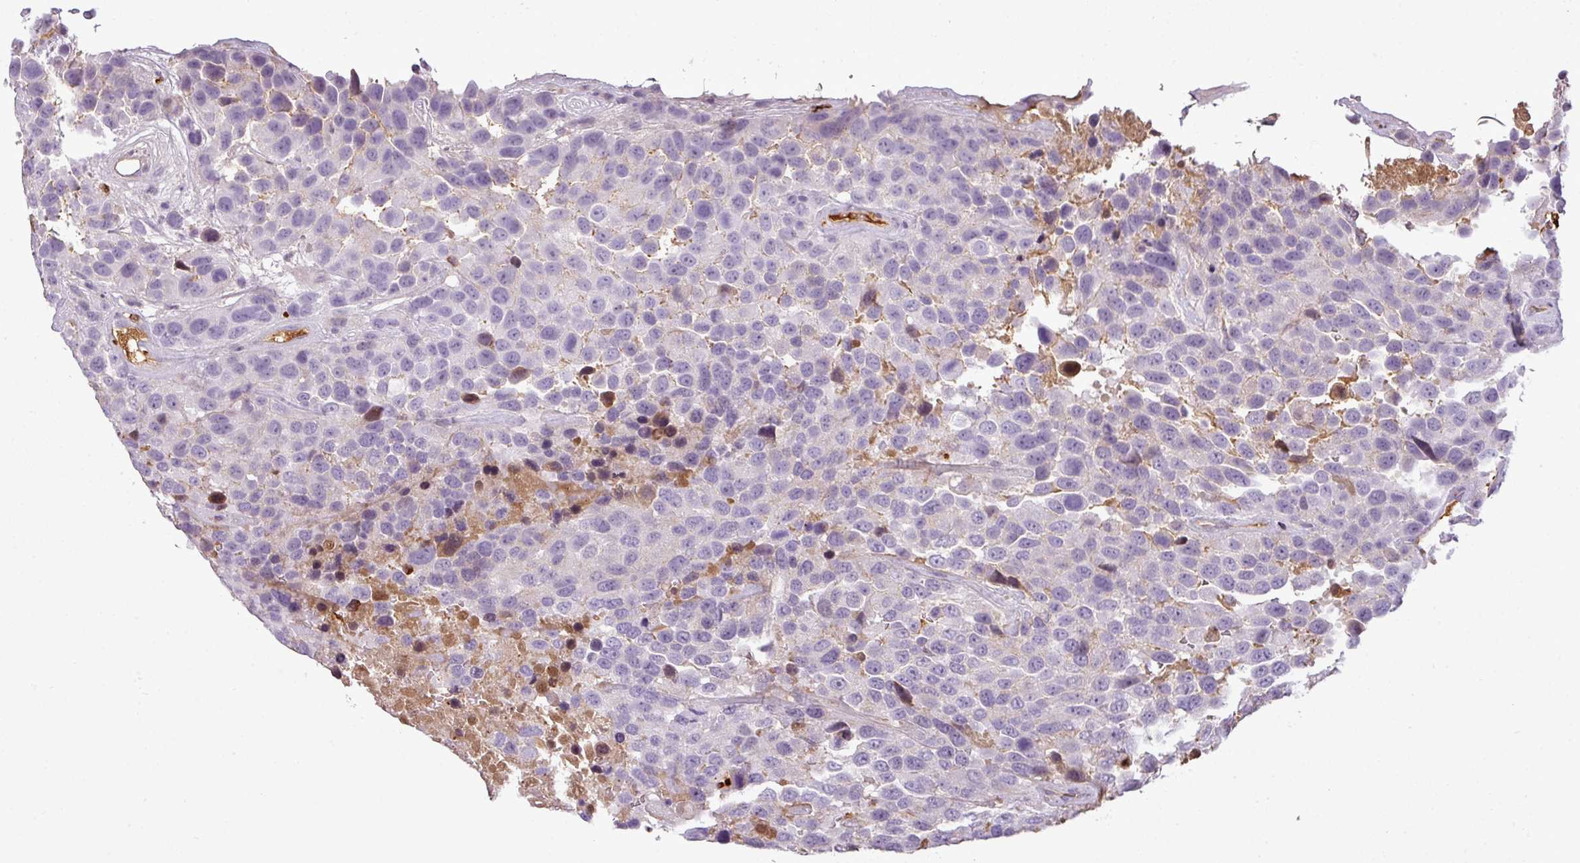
{"staining": {"intensity": "negative", "quantity": "none", "location": "none"}, "tissue": "urothelial cancer", "cell_type": "Tumor cells", "image_type": "cancer", "snomed": [{"axis": "morphology", "description": "Urothelial carcinoma, High grade"}, {"axis": "topography", "description": "Urinary bladder"}], "caption": "This image is of urothelial cancer stained with immunohistochemistry (IHC) to label a protein in brown with the nuclei are counter-stained blue. There is no positivity in tumor cells. (Stains: DAB (3,3'-diaminobenzidine) immunohistochemistry (IHC) with hematoxylin counter stain, Microscopy: brightfield microscopy at high magnification).", "gene": "C4B", "patient": {"sex": "female", "age": 70}}